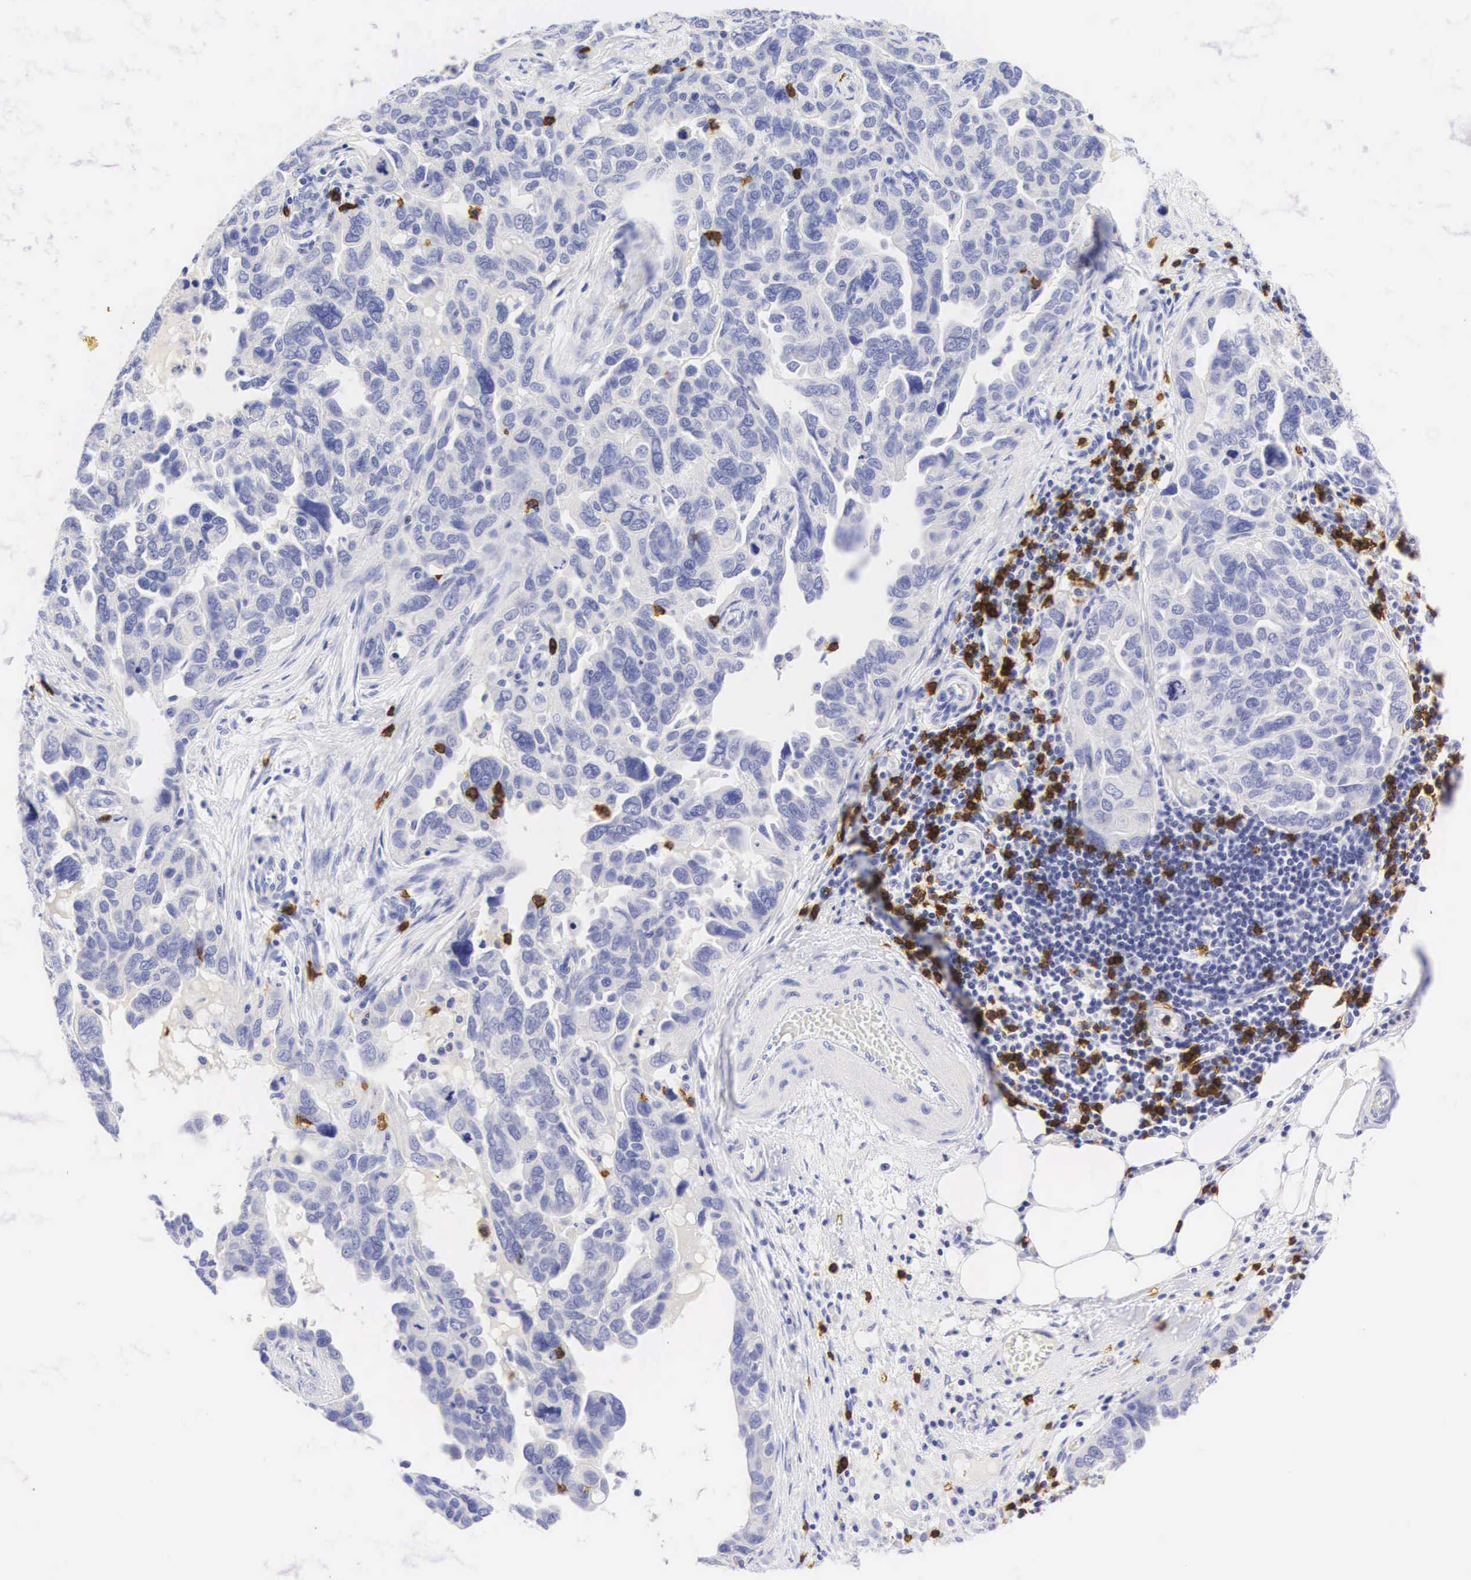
{"staining": {"intensity": "negative", "quantity": "none", "location": "none"}, "tissue": "ovarian cancer", "cell_type": "Tumor cells", "image_type": "cancer", "snomed": [{"axis": "morphology", "description": "Cystadenocarcinoma, serous, NOS"}, {"axis": "topography", "description": "Ovary"}], "caption": "Ovarian cancer (serous cystadenocarcinoma) was stained to show a protein in brown. There is no significant staining in tumor cells.", "gene": "CD8A", "patient": {"sex": "female", "age": 64}}